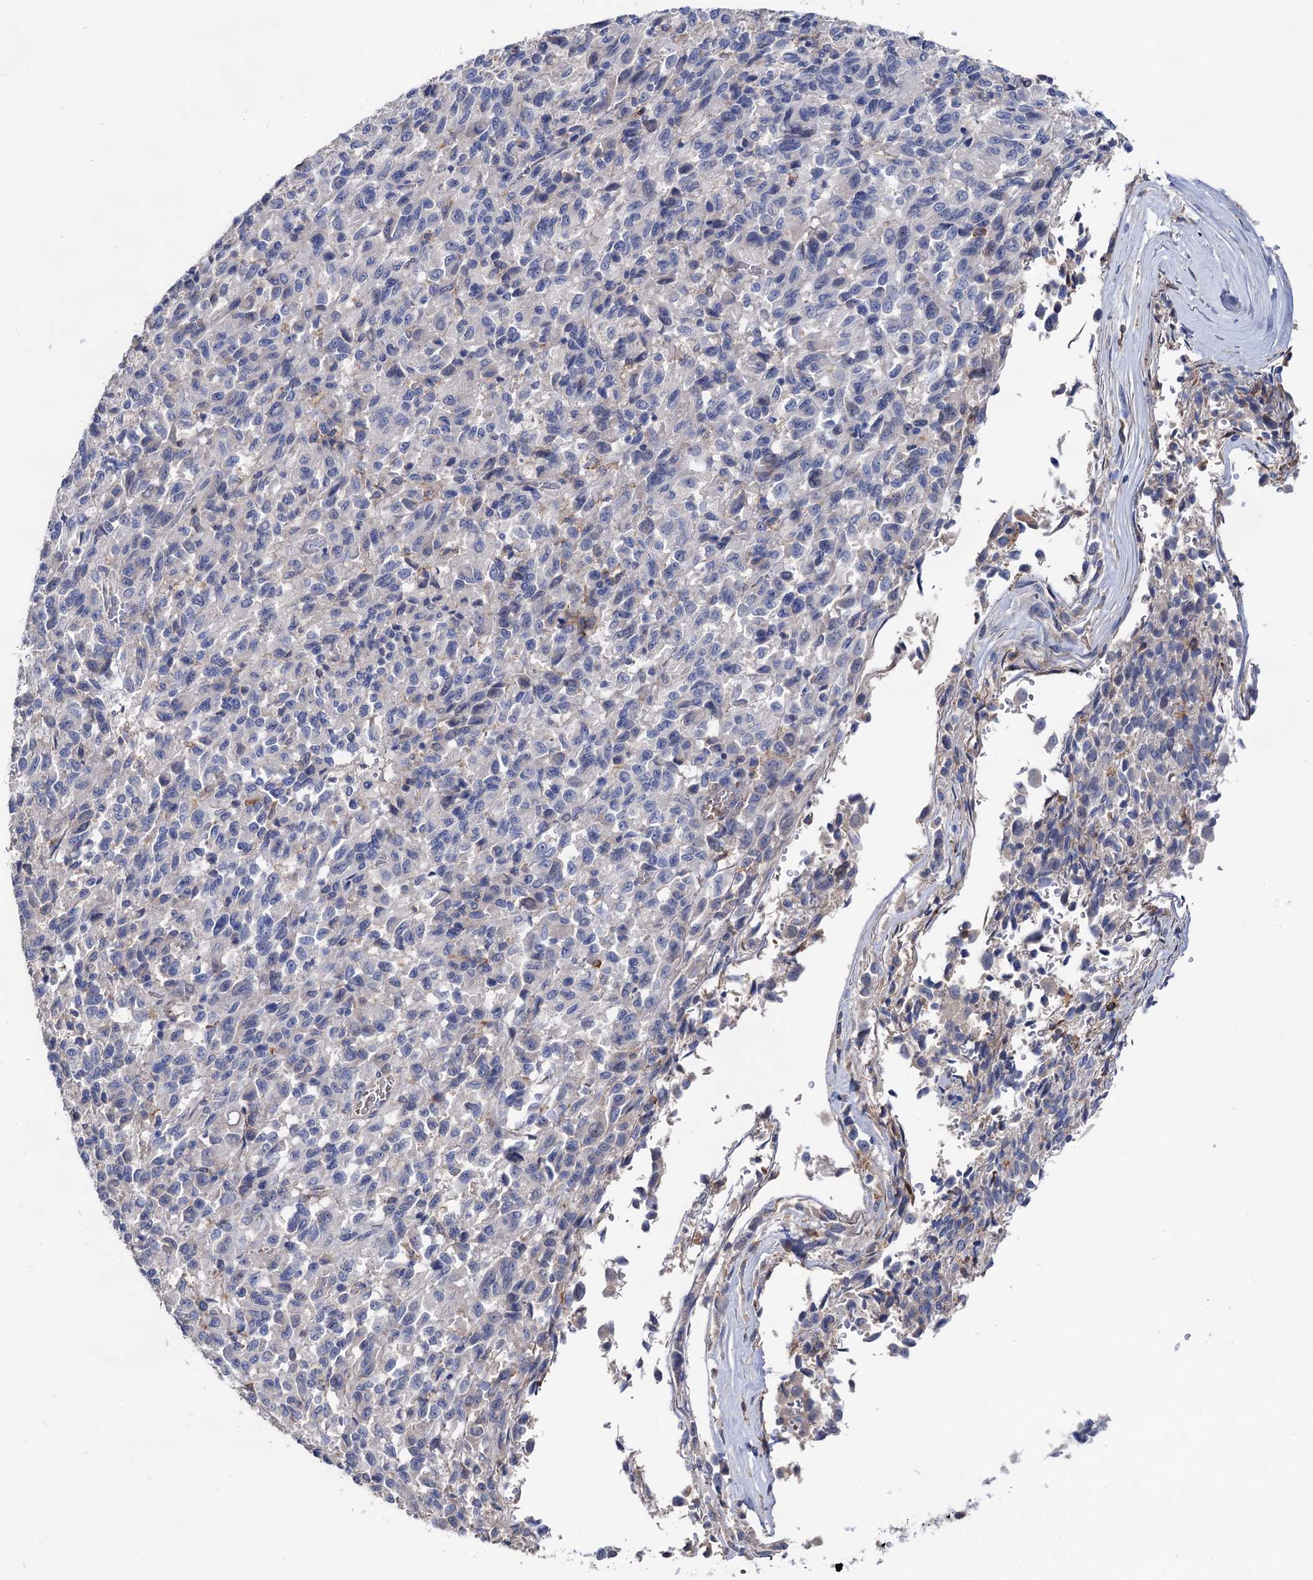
{"staining": {"intensity": "negative", "quantity": "none", "location": "none"}, "tissue": "melanoma", "cell_type": "Tumor cells", "image_type": "cancer", "snomed": [{"axis": "morphology", "description": "Malignant melanoma, Metastatic site"}, {"axis": "topography", "description": "Lung"}], "caption": "Photomicrograph shows no protein staining in tumor cells of malignant melanoma (metastatic site) tissue.", "gene": "HVCN1", "patient": {"sex": "male", "age": 64}}